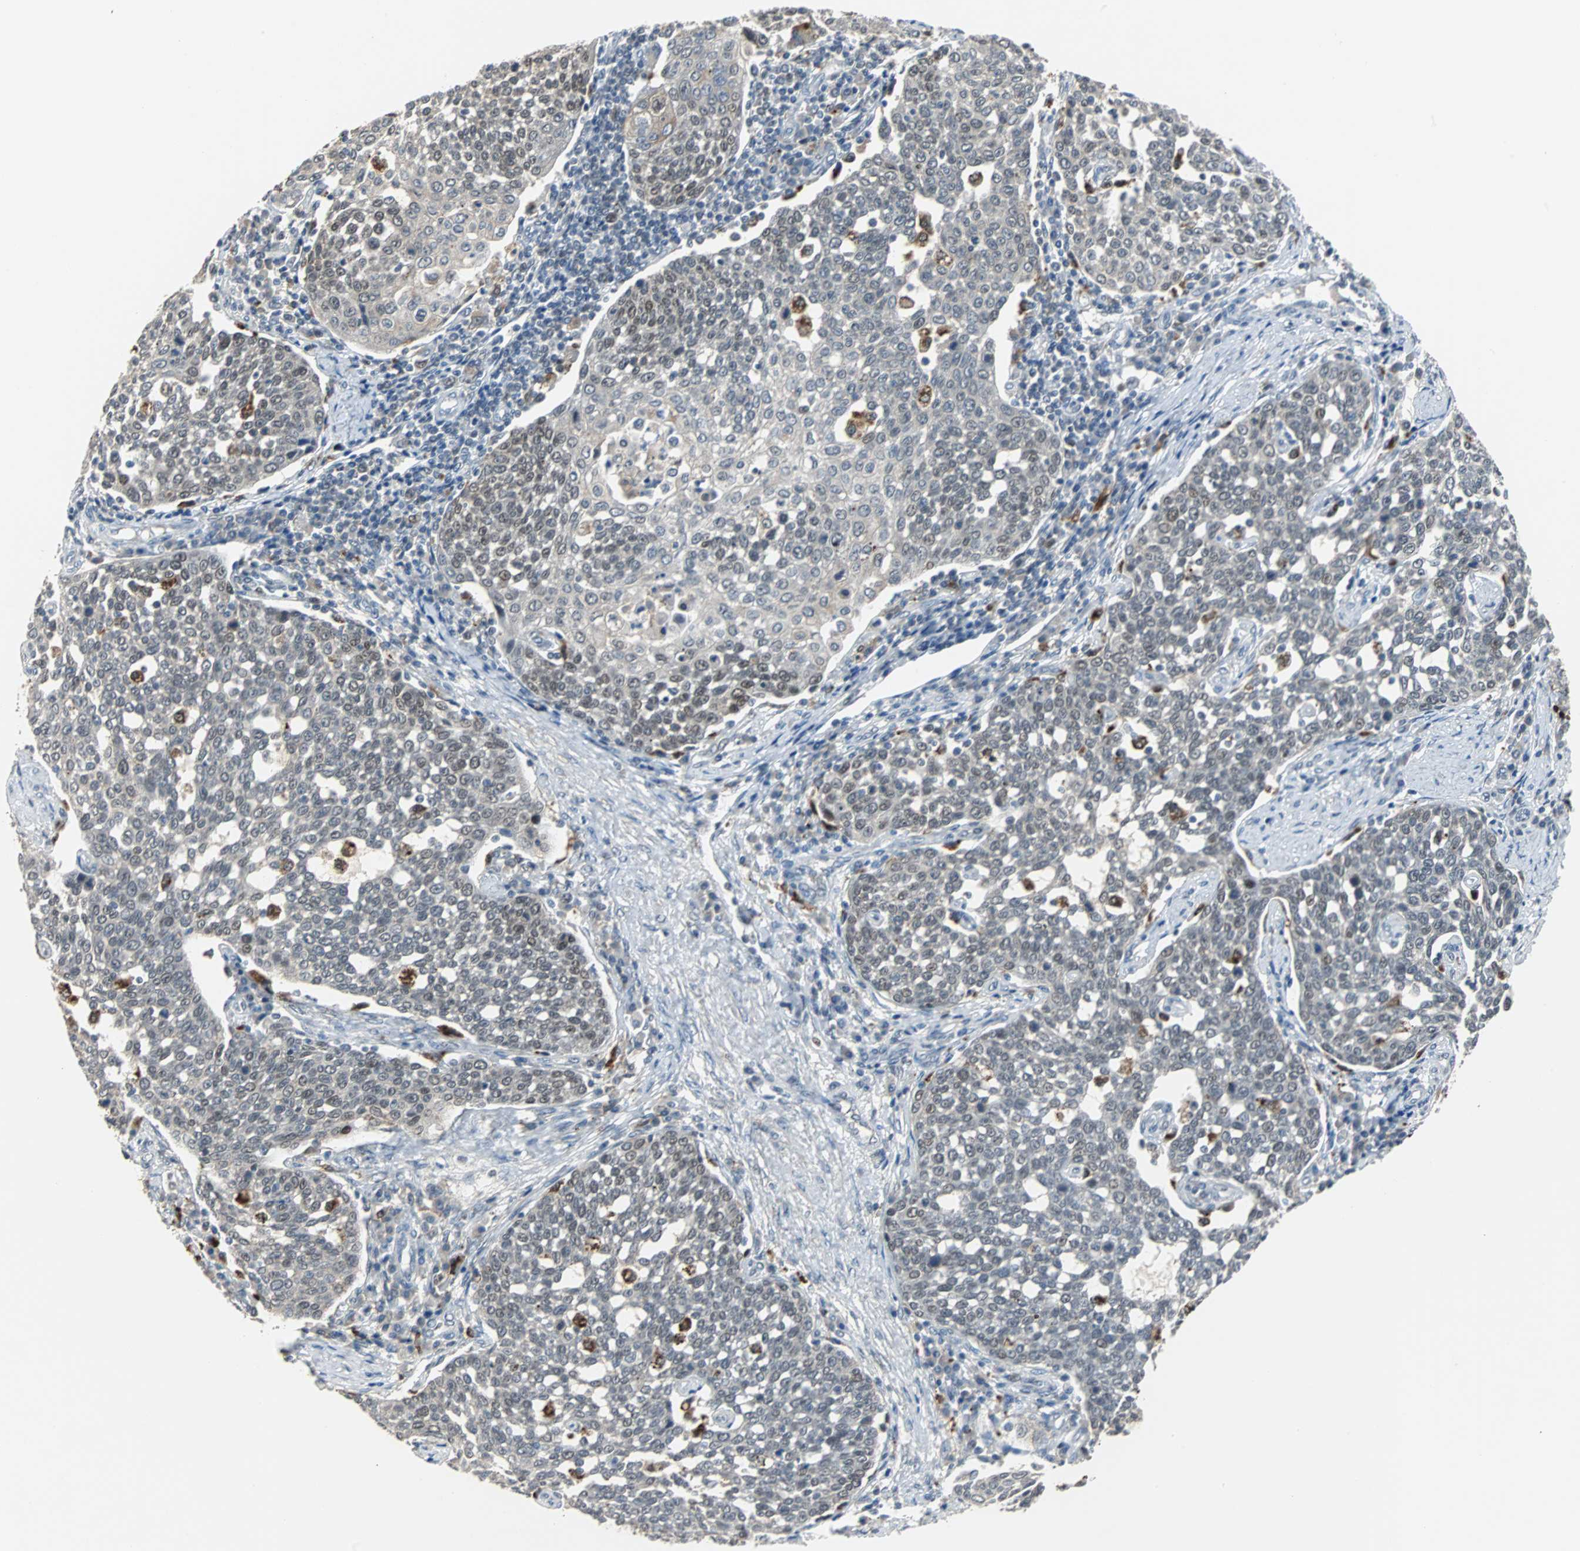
{"staining": {"intensity": "weak", "quantity": "<25%", "location": "cytoplasmic/membranous,nuclear"}, "tissue": "cervical cancer", "cell_type": "Tumor cells", "image_type": "cancer", "snomed": [{"axis": "morphology", "description": "Squamous cell carcinoma, NOS"}, {"axis": "topography", "description": "Cervix"}], "caption": "Cervical cancer stained for a protein using immunohistochemistry displays no expression tumor cells.", "gene": "HLX", "patient": {"sex": "female", "age": 34}}